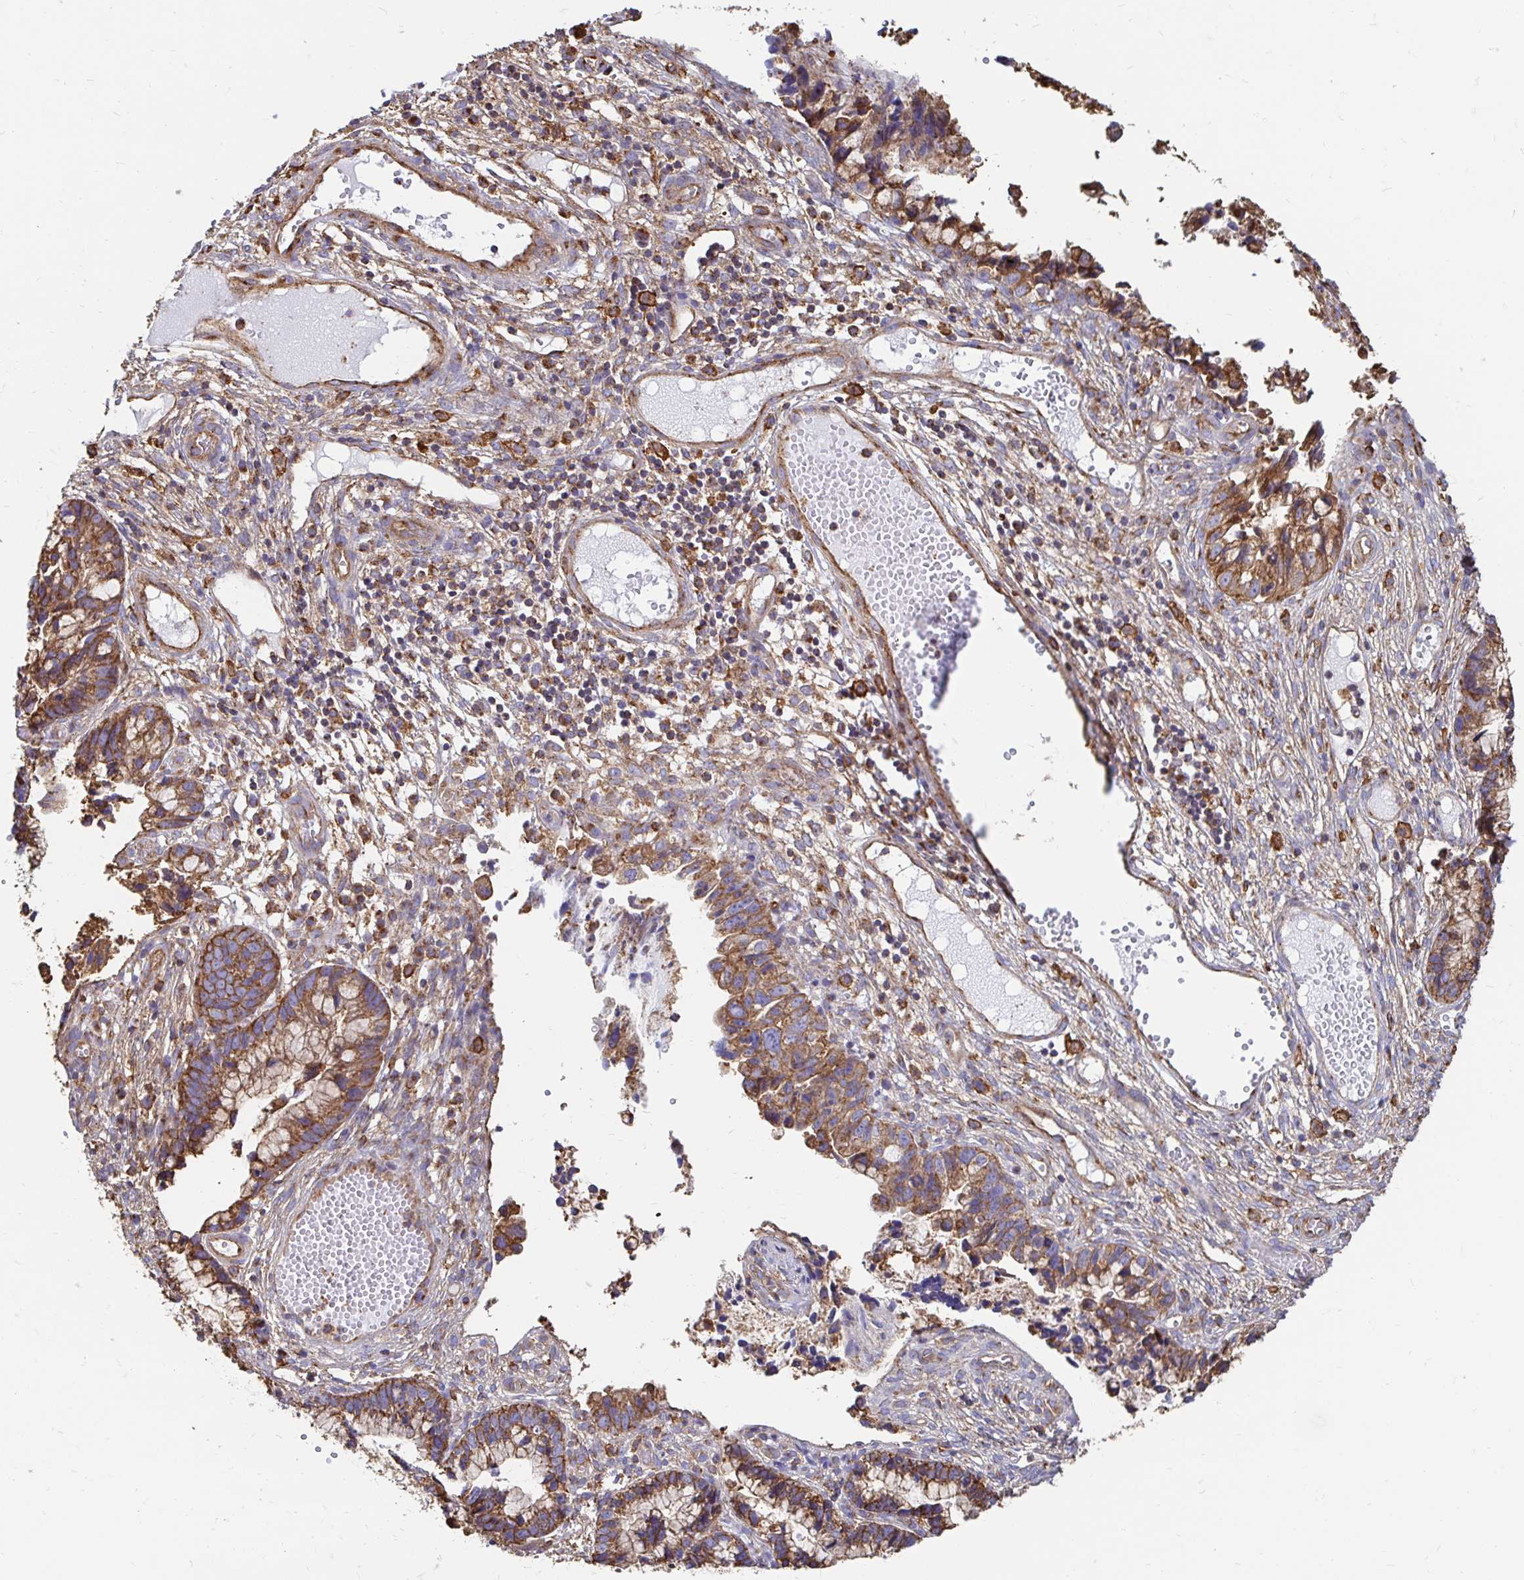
{"staining": {"intensity": "moderate", "quantity": ">75%", "location": "cytoplasmic/membranous"}, "tissue": "cervical cancer", "cell_type": "Tumor cells", "image_type": "cancer", "snomed": [{"axis": "morphology", "description": "Adenocarcinoma, NOS"}, {"axis": "topography", "description": "Cervix"}], "caption": "Immunohistochemistry (DAB (3,3'-diaminobenzidine)) staining of adenocarcinoma (cervical) shows moderate cytoplasmic/membranous protein expression in approximately >75% of tumor cells.", "gene": "CLTC", "patient": {"sex": "female", "age": 44}}